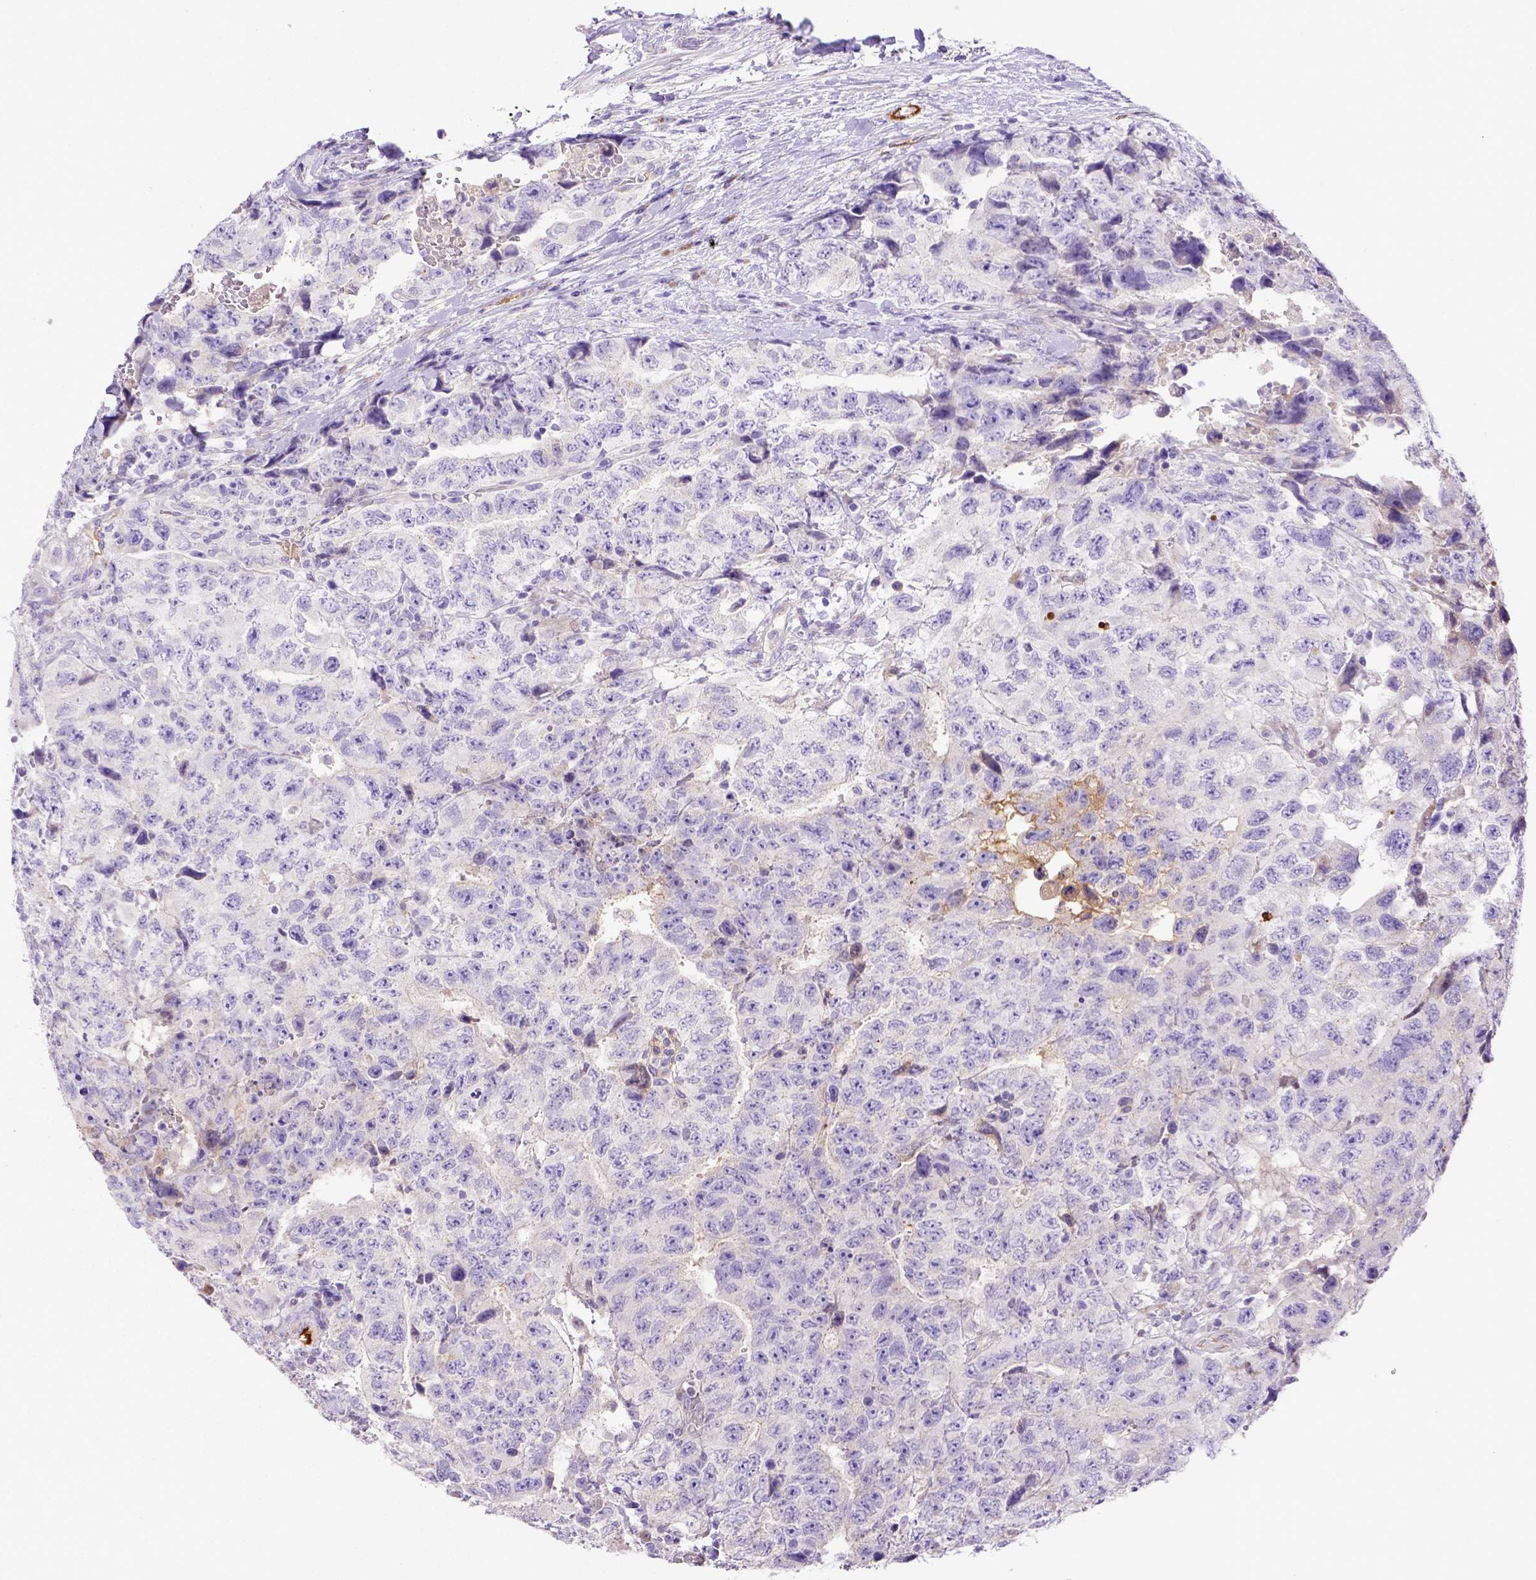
{"staining": {"intensity": "negative", "quantity": "none", "location": "none"}, "tissue": "testis cancer", "cell_type": "Tumor cells", "image_type": "cancer", "snomed": [{"axis": "morphology", "description": "Carcinoma, Embryonal, NOS"}, {"axis": "topography", "description": "Testis"}], "caption": "DAB (3,3'-diaminobenzidine) immunohistochemical staining of embryonal carcinoma (testis) shows no significant positivity in tumor cells. (DAB IHC with hematoxylin counter stain).", "gene": "CFAP300", "patient": {"sex": "male", "age": 24}}